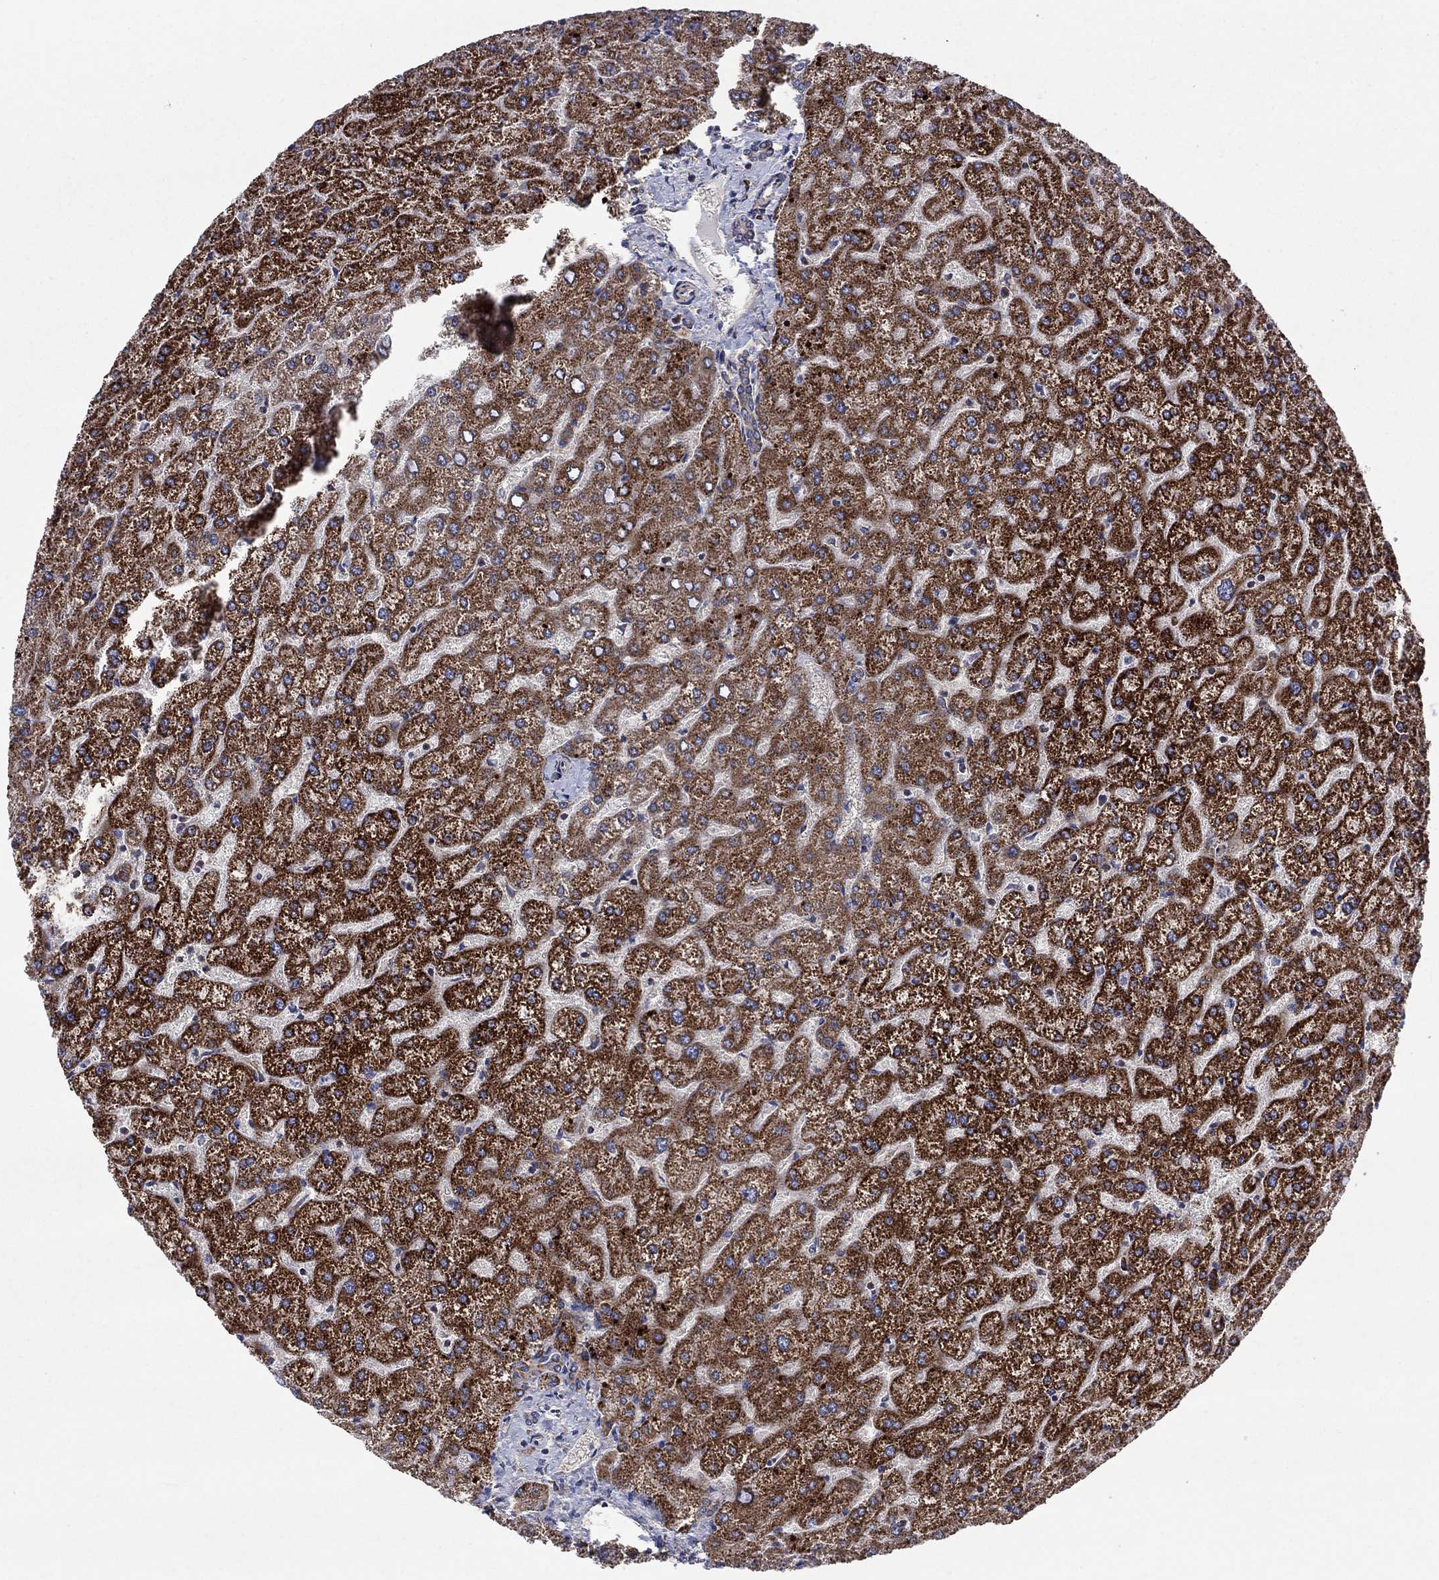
{"staining": {"intensity": "weak", "quantity": "25%-75%", "location": "cytoplasmic/membranous"}, "tissue": "liver", "cell_type": "Cholangiocytes", "image_type": "normal", "snomed": [{"axis": "morphology", "description": "Normal tissue, NOS"}, {"axis": "topography", "description": "Liver"}], "caption": "Protein staining exhibits weak cytoplasmic/membranous expression in about 25%-75% of cholangiocytes in unremarkable liver. (IHC, brightfield microscopy, high magnification).", "gene": "RPLP0", "patient": {"sex": "female", "age": 32}}